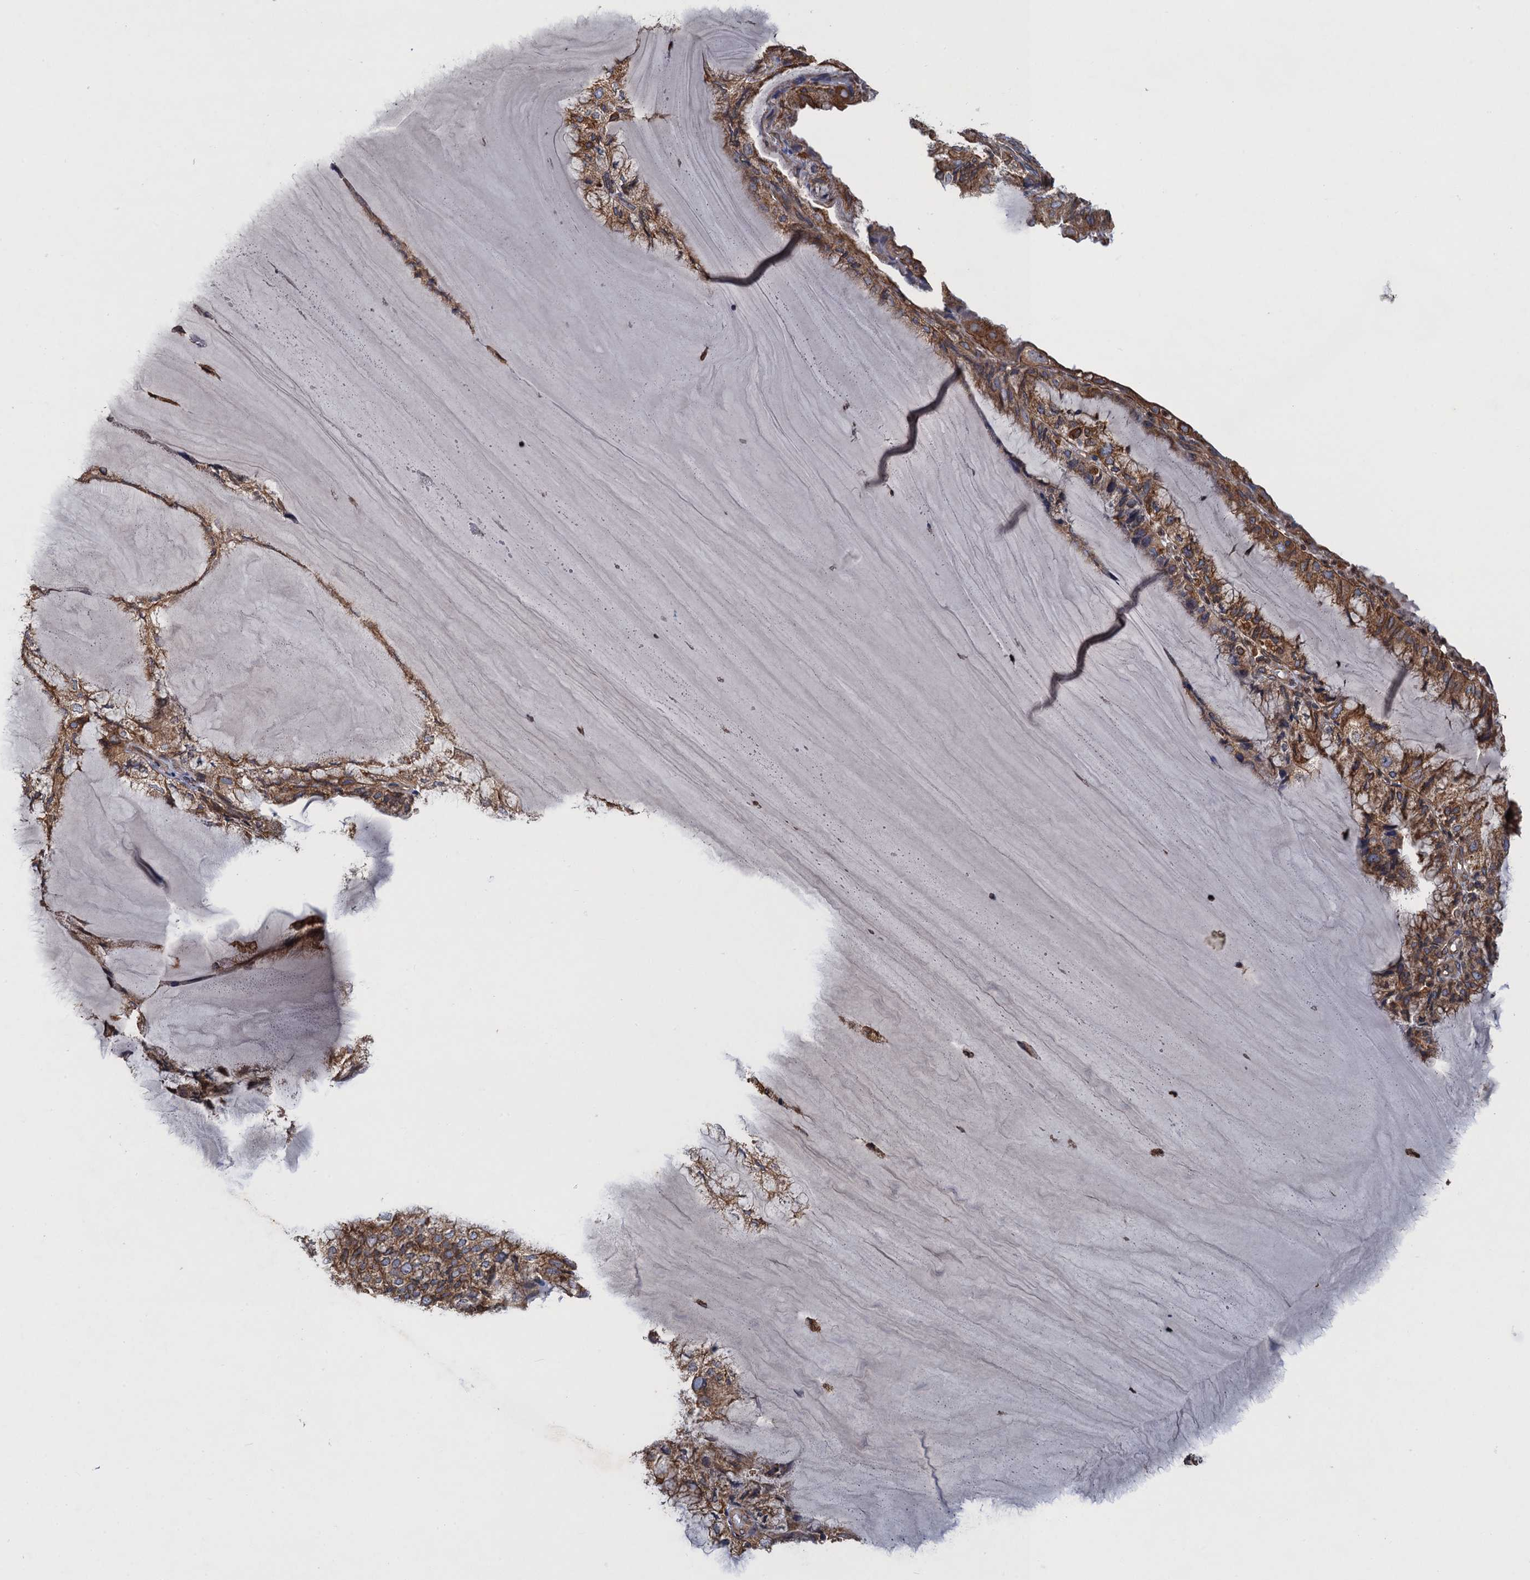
{"staining": {"intensity": "moderate", "quantity": ">75%", "location": "cytoplasmic/membranous"}, "tissue": "endometrial cancer", "cell_type": "Tumor cells", "image_type": "cancer", "snomed": [{"axis": "morphology", "description": "Adenocarcinoma, NOS"}, {"axis": "topography", "description": "Endometrium"}], "caption": "Immunohistochemical staining of endometrial cancer (adenocarcinoma) shows medium levels of moderate cytoplasmic/membranous protein staining in about >75% of tumor cells.", "gene": "ARMC5", "patient": {"sex": "female", "age": 81}}